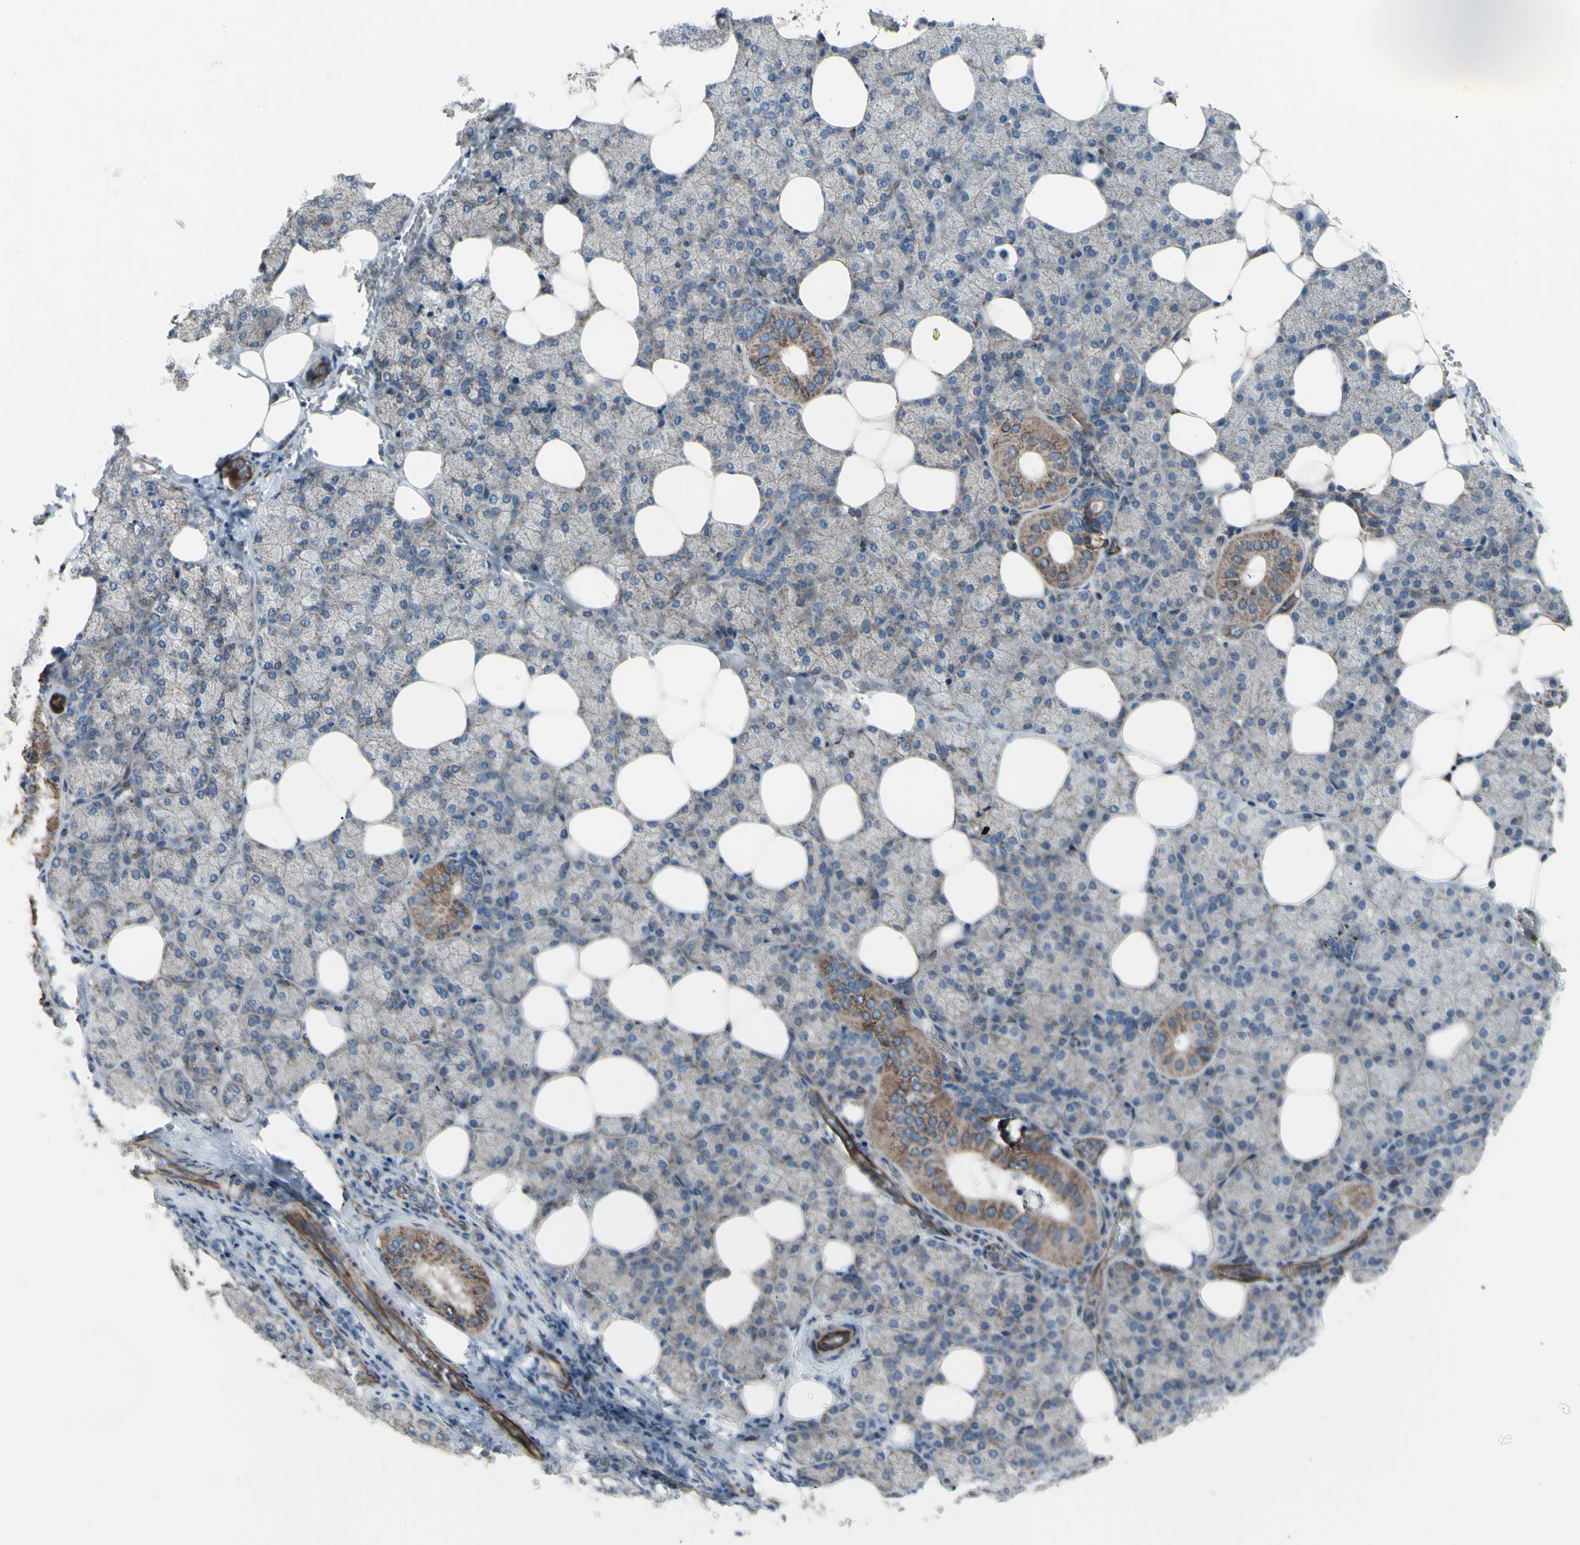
{"staining": {"intensity": "weak", "quantity": "<25%", "location": "cytoplasmic/membranous"}, "tissue": "salivary gland", "cell_type": "Glandular cells", "image_type": "normal", "snomed": [{"axis": "morphology", "description": "Normal tissue, NOS"}, {"axis": "topography", "description": "Lymph node"}, {"axis": "topography", "description": "Salivary gland"}], "caption": "A high-resolution photomicrograph shows IHC staining of unremarkable salivary gland, which shows no significant positivity in glandular cells. (DAB IHC visualized using brightfield microscopy, high magnification).", "gene": "EMC7", "patient": {"sex": "male", "age": 8}}